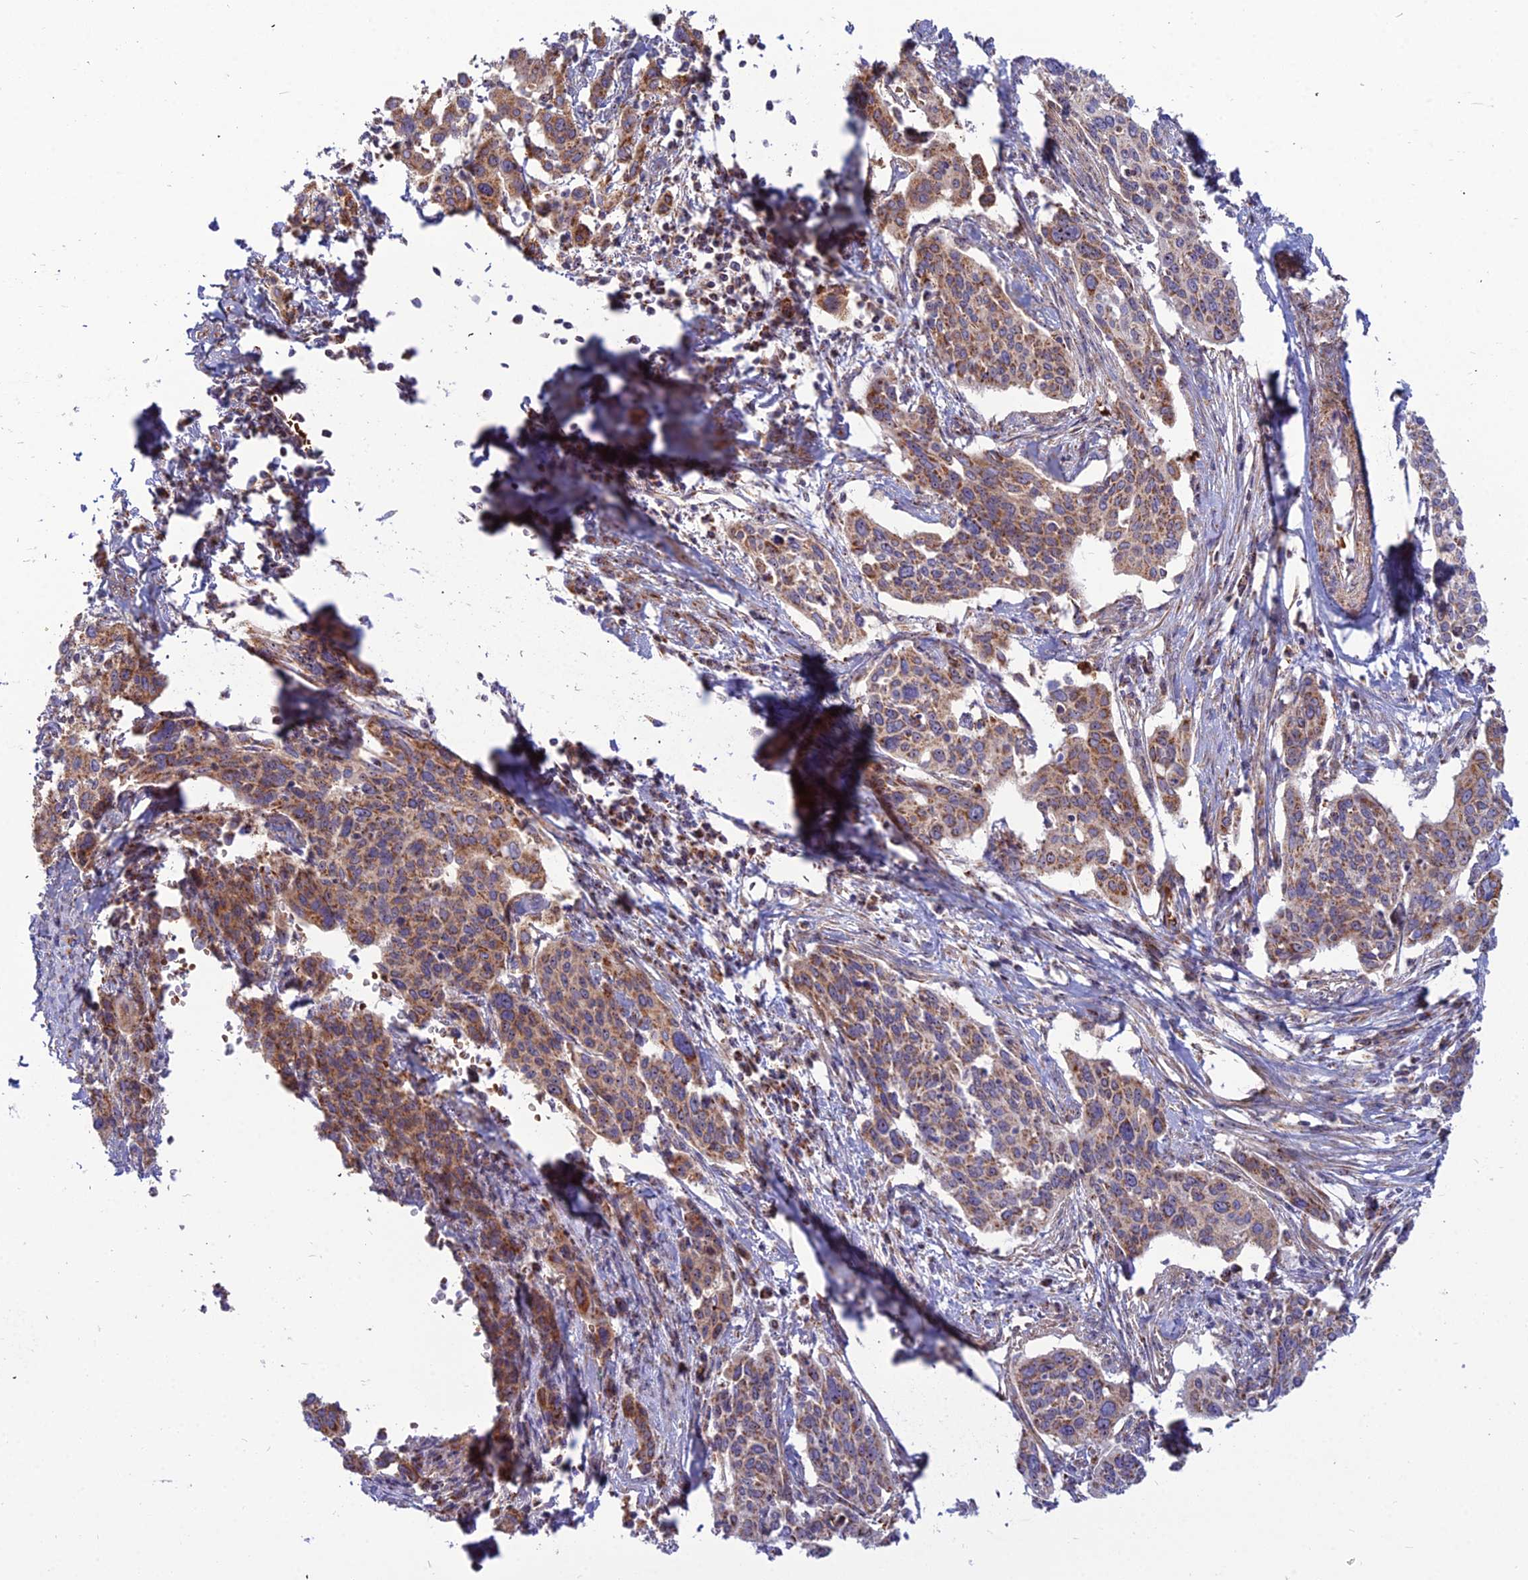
{"staining": {"intensity": "strong", "quantity": ">75%", "location": "cytoplasmic/membranous"}, "tissue": "cervical cancer", "cell_type": "Tumor cells", "image_type": "cancer", "snomed": [{"axis": "morphology", "description": "Squamous cell carcinoma, NOS"}, {"axis": "topography", "description": "Cervix"}], "caption": "Squamous cell carcinoma (cervical) tissue exhibits strong cytoplasmic/membranous staining in about >75% of tumor cells, visualized by immunohistochemistry. The protein is stained brown, and the nuclei are stained in blue (DAB (3,3'-diaminobenzidine) IHC with brightfield microscopy, high magnification).", "gene": "SLC35F4", "patient": {"sex": "female", "age": 44}}